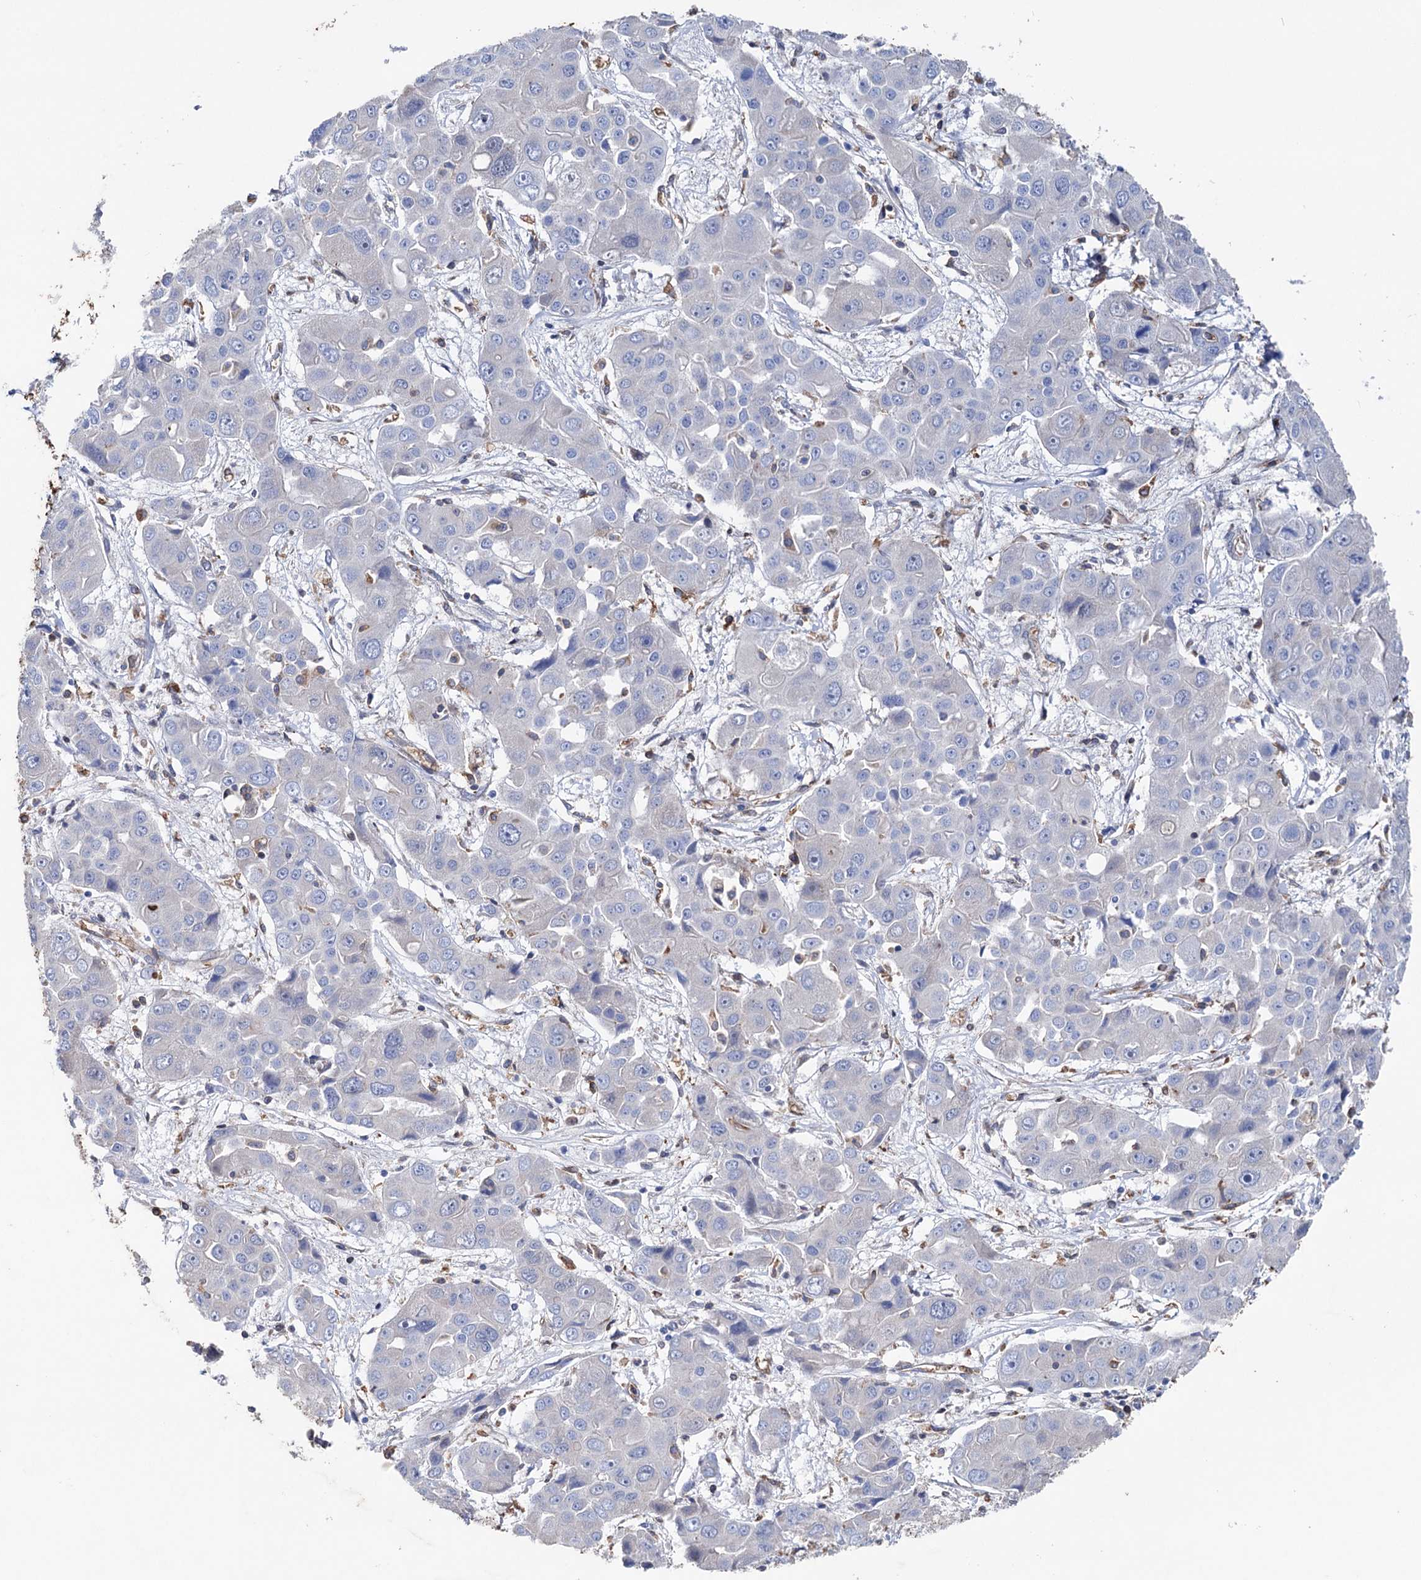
{"staining": {"intensity": "negative", "quantity": "none", "location": "none"}, "tissue": "liver cancer", "cell_type": "Tumor cells", "image_type": "cancer", "snomed": [{"axis": "morphology", "description": "Cholangiocarcinoma"}, {"axis": "topography", "description": "Liver"}], "caption": "DAB (3,3'-diaminobenzidine) immunohistochemical staining of cholangiocarcinoma (liver) shows no significant staining in tumor cells.", "gene": "STING1", "patient": {"sex": "male", "age": 67}}